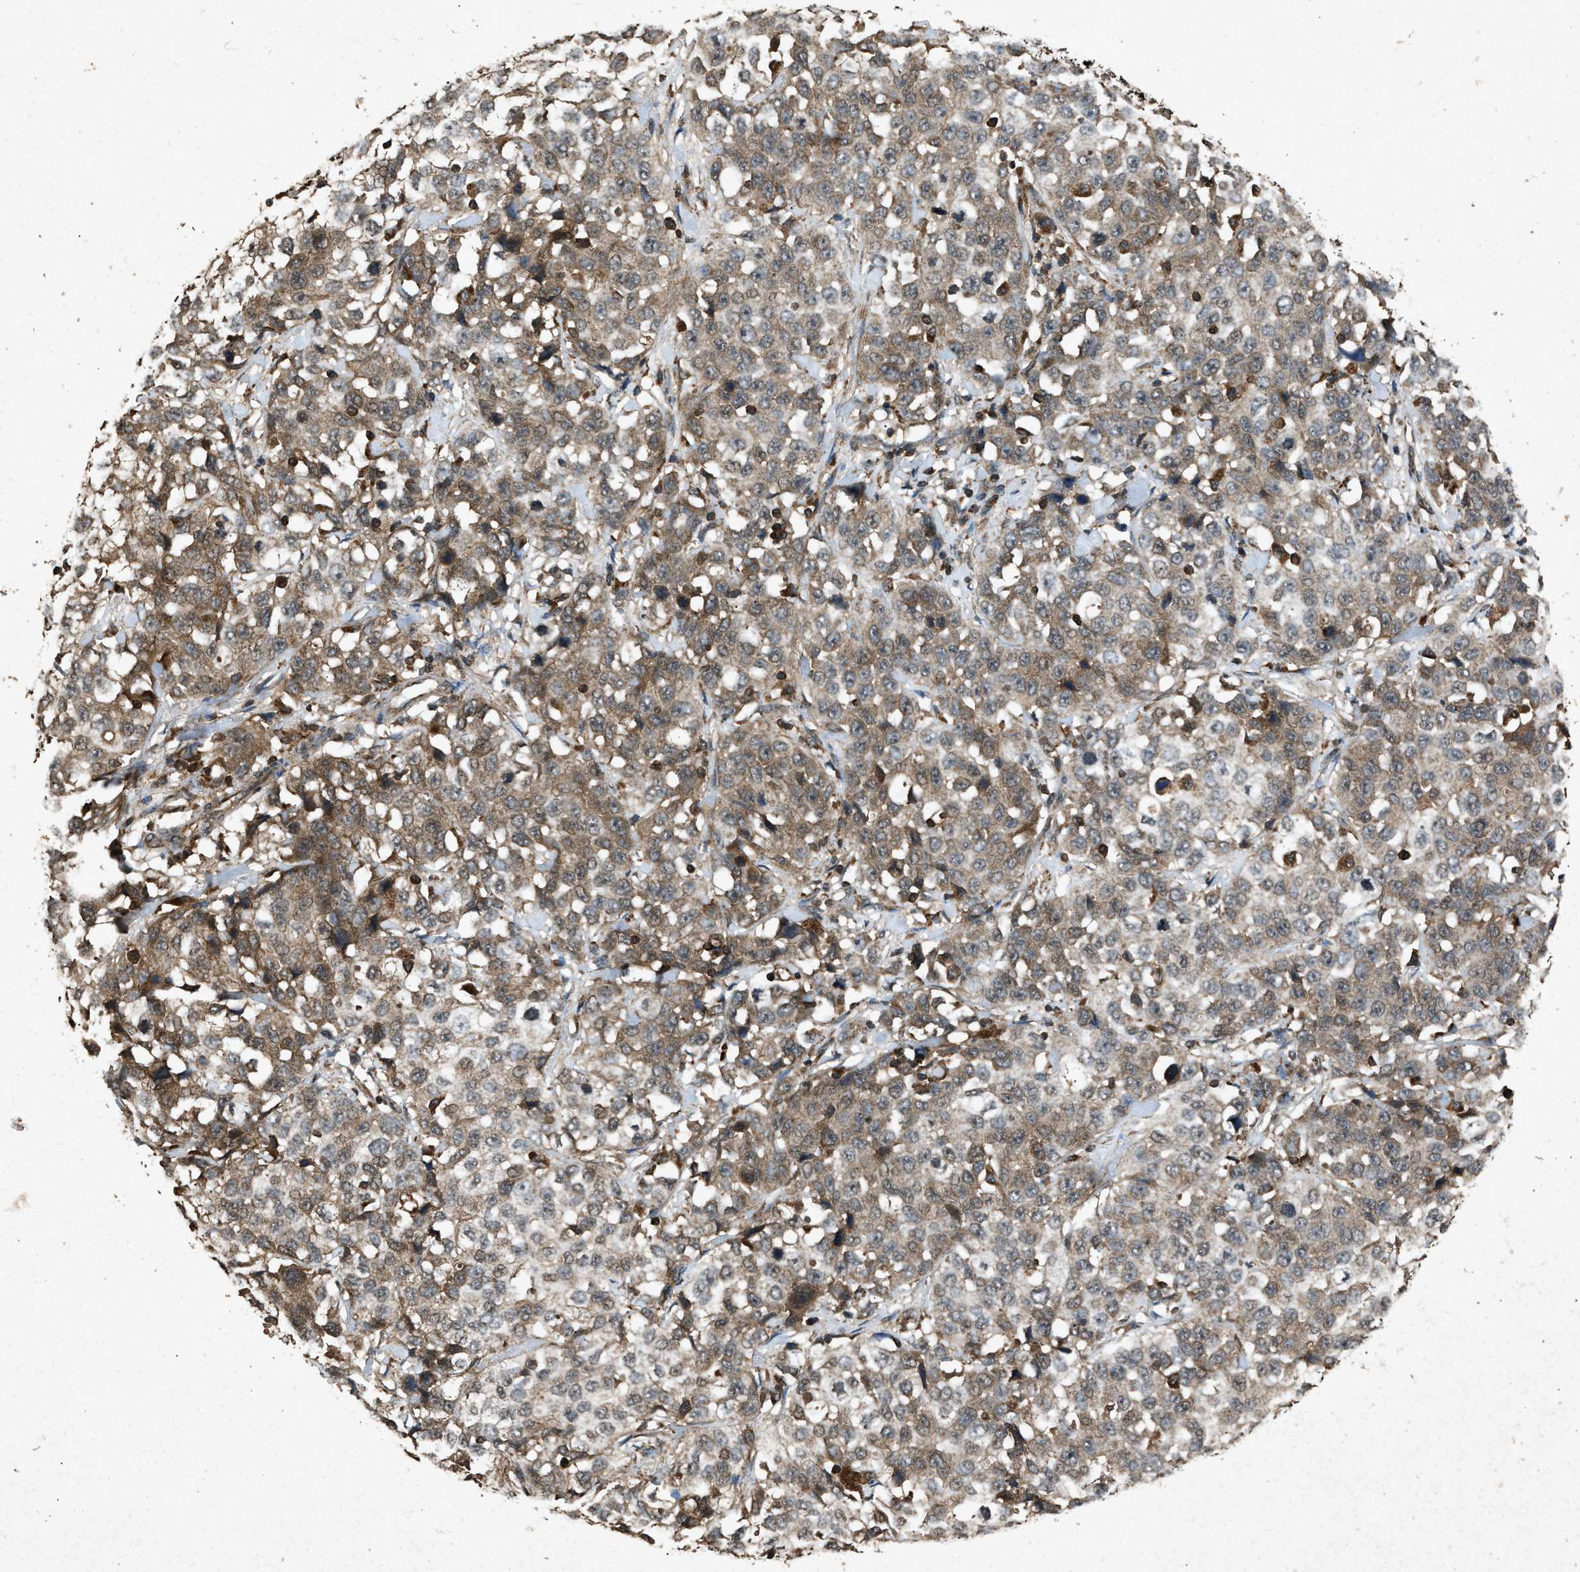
{"staining": {"intensity": "moderate", "quantity": ">75%", "location": "cytoplasmic/membranous"}, "tissue": "stomach cancer", "cell_type": "Tumor cells", "image_type": "cancer", "snomed": [{"axis": "morphology", "description": "Normal tissue, NOS"}, {"axis": "morphology", "description": "Adenocarcinoma, NOS"}, {"axis": "topography", "description": "Stomach"}], "caption": "Moderate cytoplasmic/membranous staining is appreciated in about >75% of tumor cells in adenocarcinoma (stomach).", "gene": "OAS1", "patient": {"sex": "male", "age": 48}}